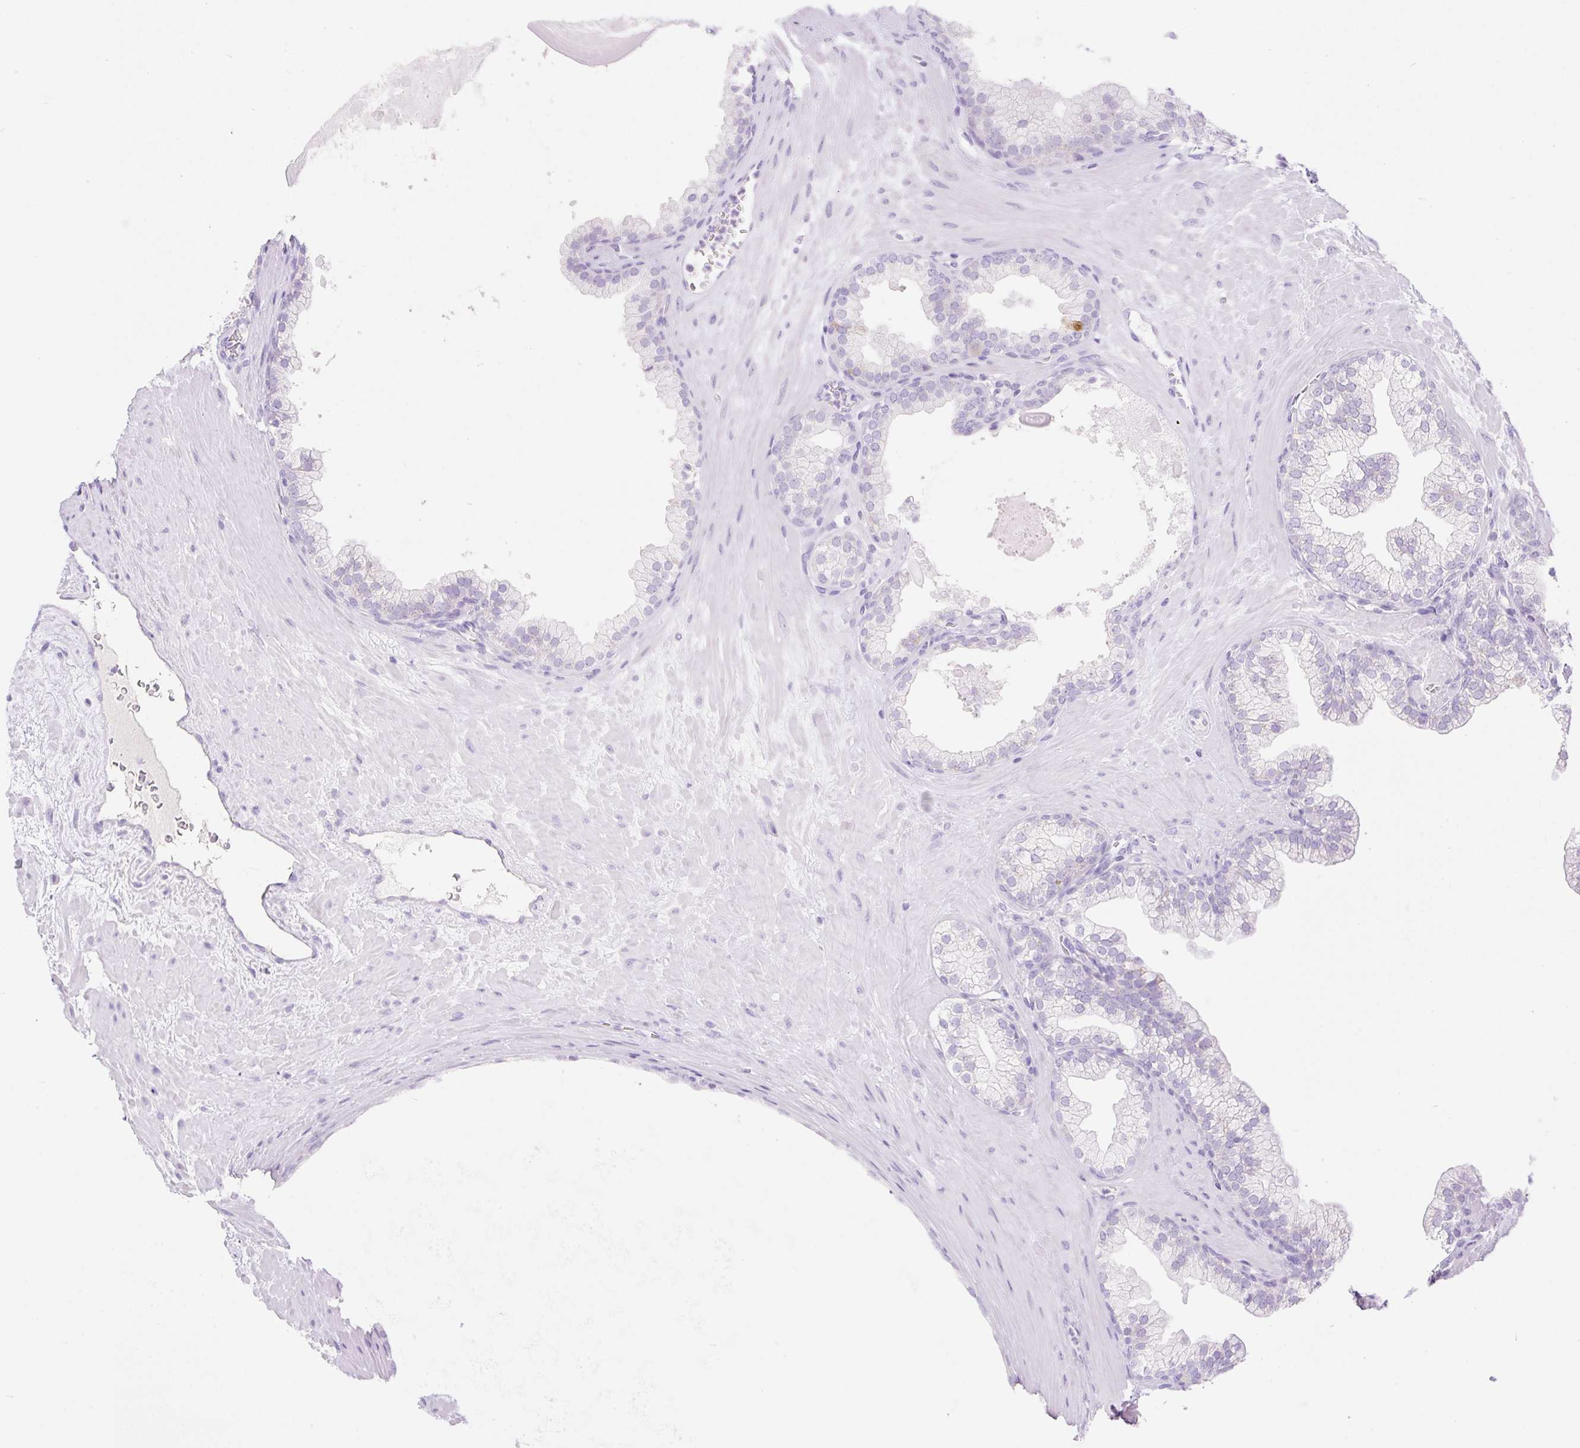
{"staining": {"intensity": "negative", "quantity": "none", "location": "none"}, "tissue": "prostate", "cell_type": "Glandular cells", "image_type": "normal", "snomed": [{"axis": "morphology", "description": "Normal tissue, NOS"}, {"axis": "topography", "description": "Prostate"}, {"axis": "topography", "description": "Peripheral nerve tissue"}], "caption": "Immunohistochemical staining of unremarkable prostate displays no significant expression in glandular cells. The staining was performed using DAB to visualize the protein expression in brown, while the nuclei were stained in blue with hematoxylin (Magnification: 20x).", "gene": "CDX1", "patient": {"sex": "male", "age": 61}}